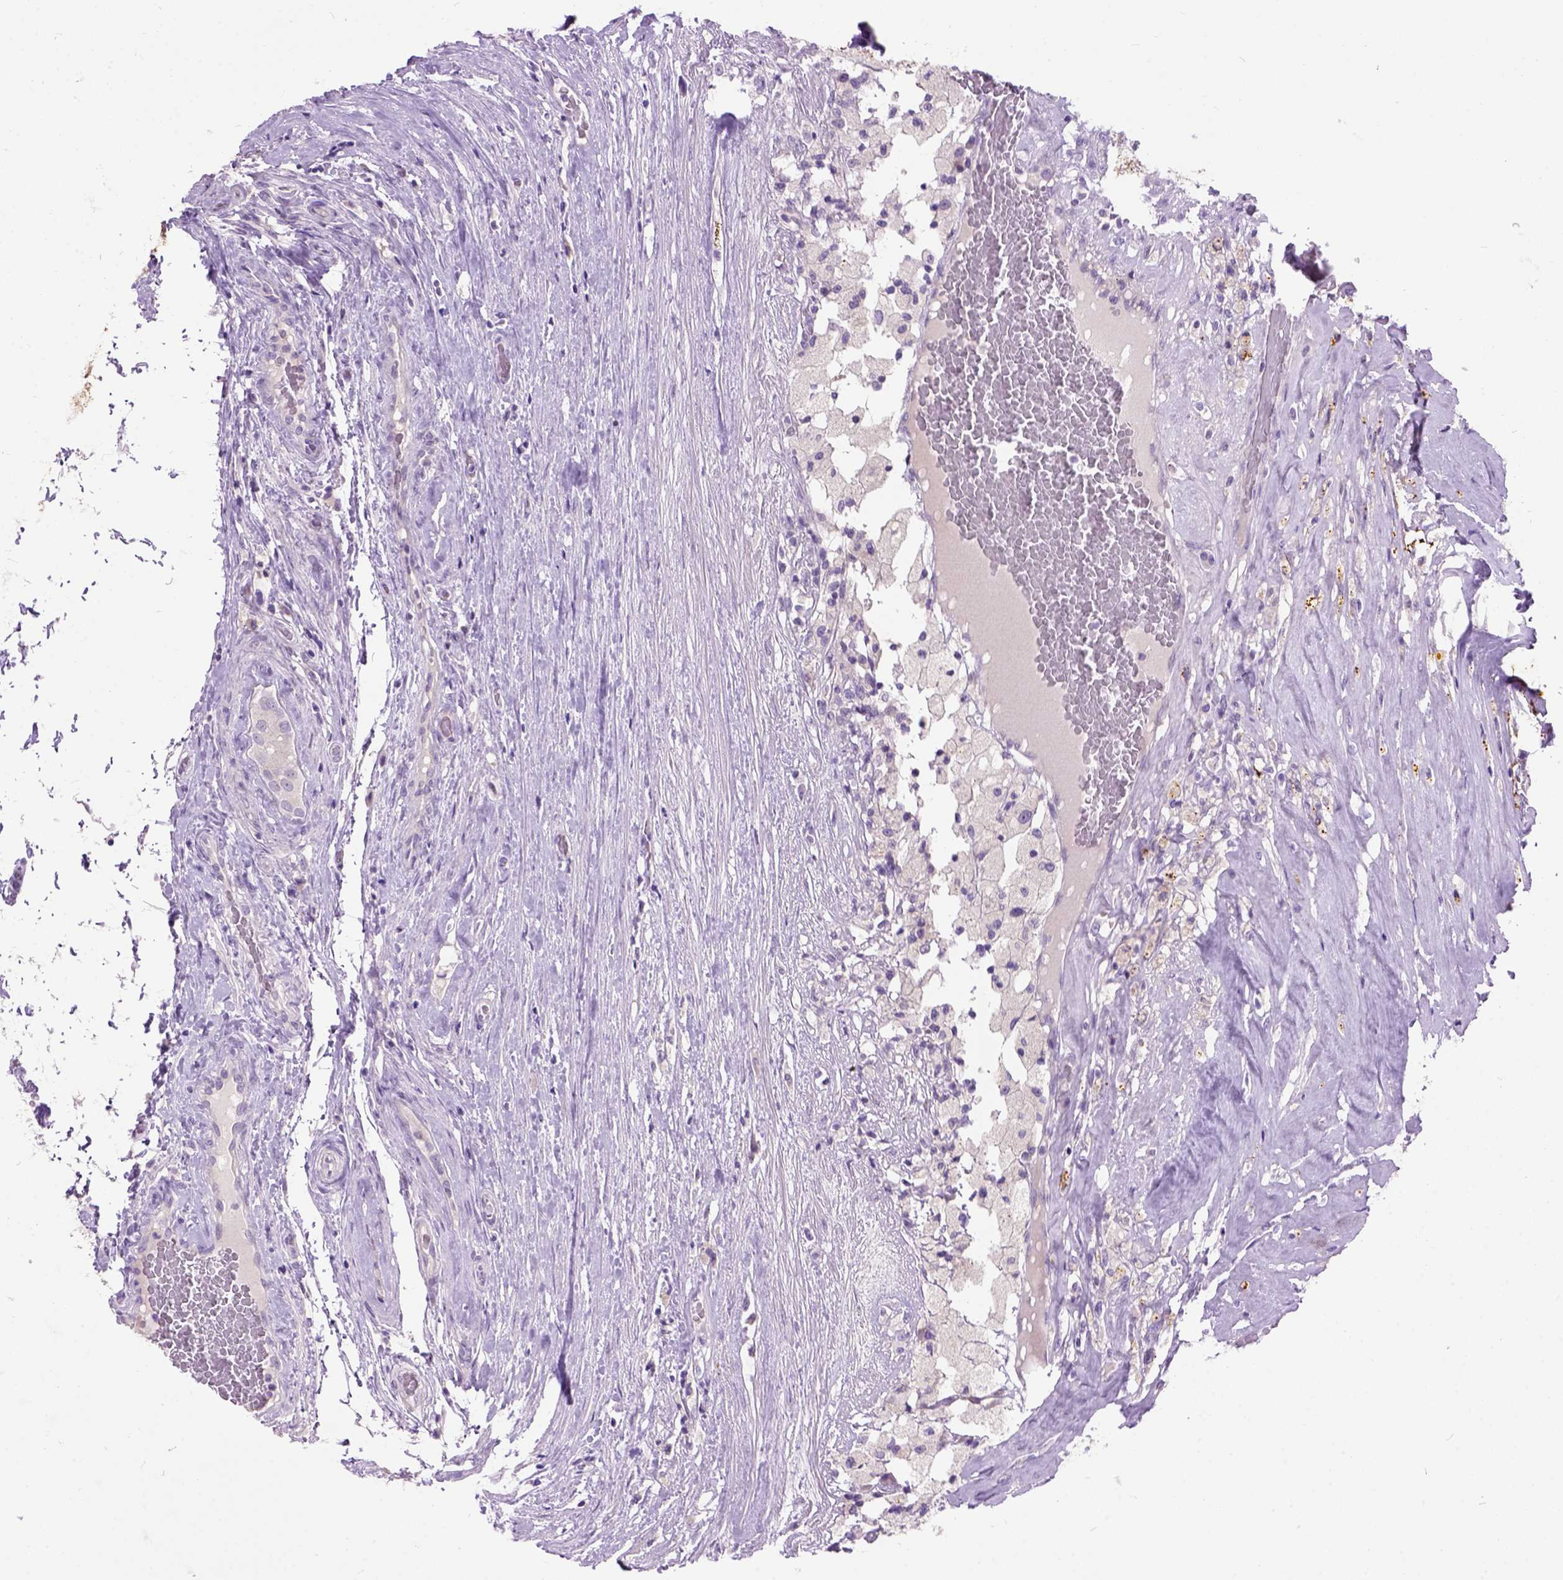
{"staining": {"intensity": "negative", "quantity": "none", "location": "none"}, "tissue": "testis cancer", "cell_type": "Tumor cells", "image_type": "cancer", "snomed": [{"axis": "morphology", "description": "Seminoma, NOS"}, {"axis": "morphology", "description": "Carcinoma, Embryonal, NOS"}, {"axis": "topography", "description": "Testis"}], "caption": "Micrograph shows no protein positivity in tumor cells of testis cancer (embryonal carcinoma) tissue.", "gene": "MAPT", "patient": {"sex": "male", "age": 41}}